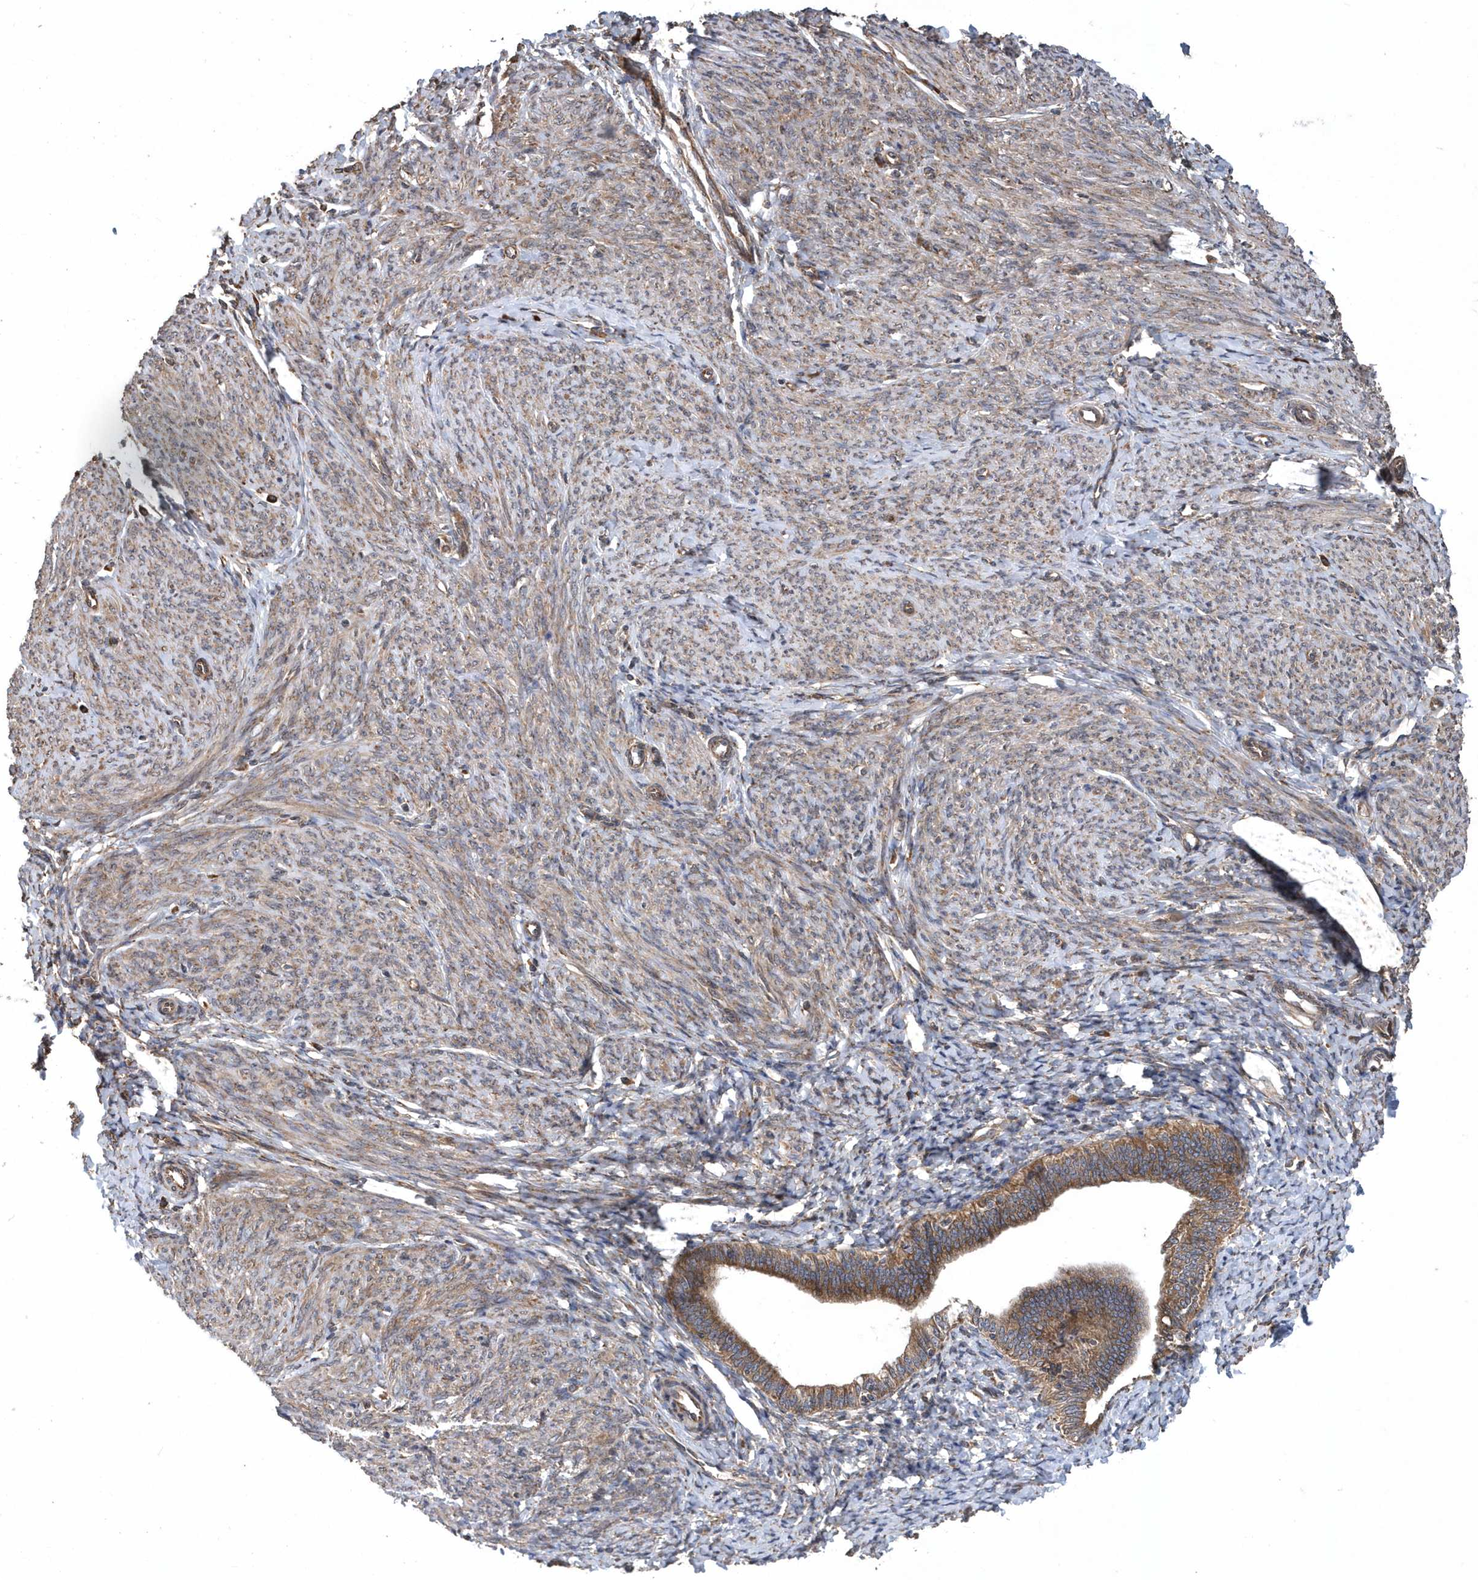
{"staining": {"intensity": "moderate", "quantity": ">75%", "location": "cytoplasmic/membranous"}, "tissue": "endometrium", "cell_type": "Cells in endometrial stroma", "image_type": "normal", "snomed": [{"axis": "morphology", "description": "Normal tissue, NOS"}, {"axis": "topography", "description": "Endometrium"}], "caption": "The histopathology image demonstrates a brown stain indicating the presence of a protein in the cytoplasmic/membranous of cells in endometrial stroma in endometrium. Ihc stains the protein in brown and the nuclei are stained blue.", "gene": "WASHC5", "patient": {"sex": "female", "age": 72}}